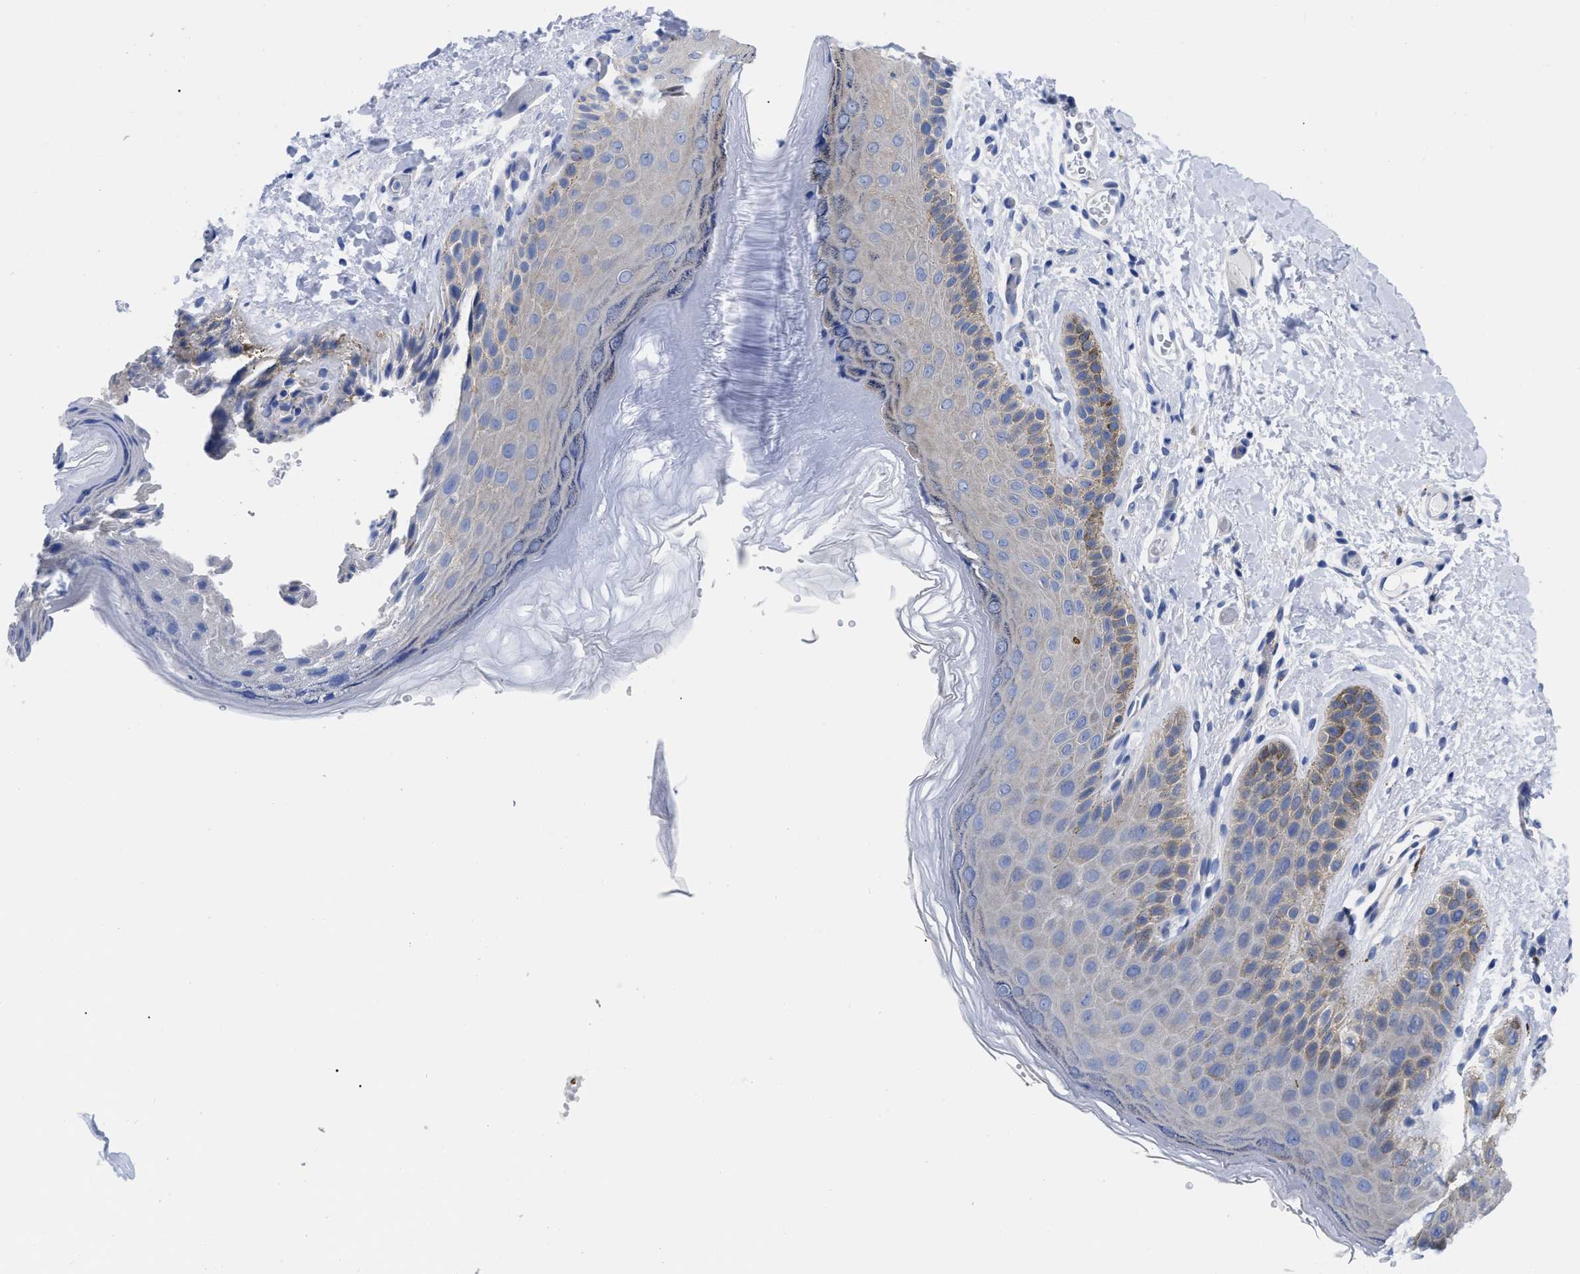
{"staining": {"intensity": "moderate", "quantity": "<25%", "location": "cytoplasmic/membranous"}, "tissue": "skin", "cell_type": "Epidermal cells", "image_type": "normal", "snomed": [{"axis": "morphology", "description": "Normal tissue, NOS"}, {"axis": "topography", "description": "Anal"}], "caption": "Immunohistochemistry (DAB) staining of benign human skin displays moderate cytoplasmic/membranous protein staining in approximately <25% of epidermal cells.", "gene": "RBKS", "patient": {"sex": "male", "age": 44}}